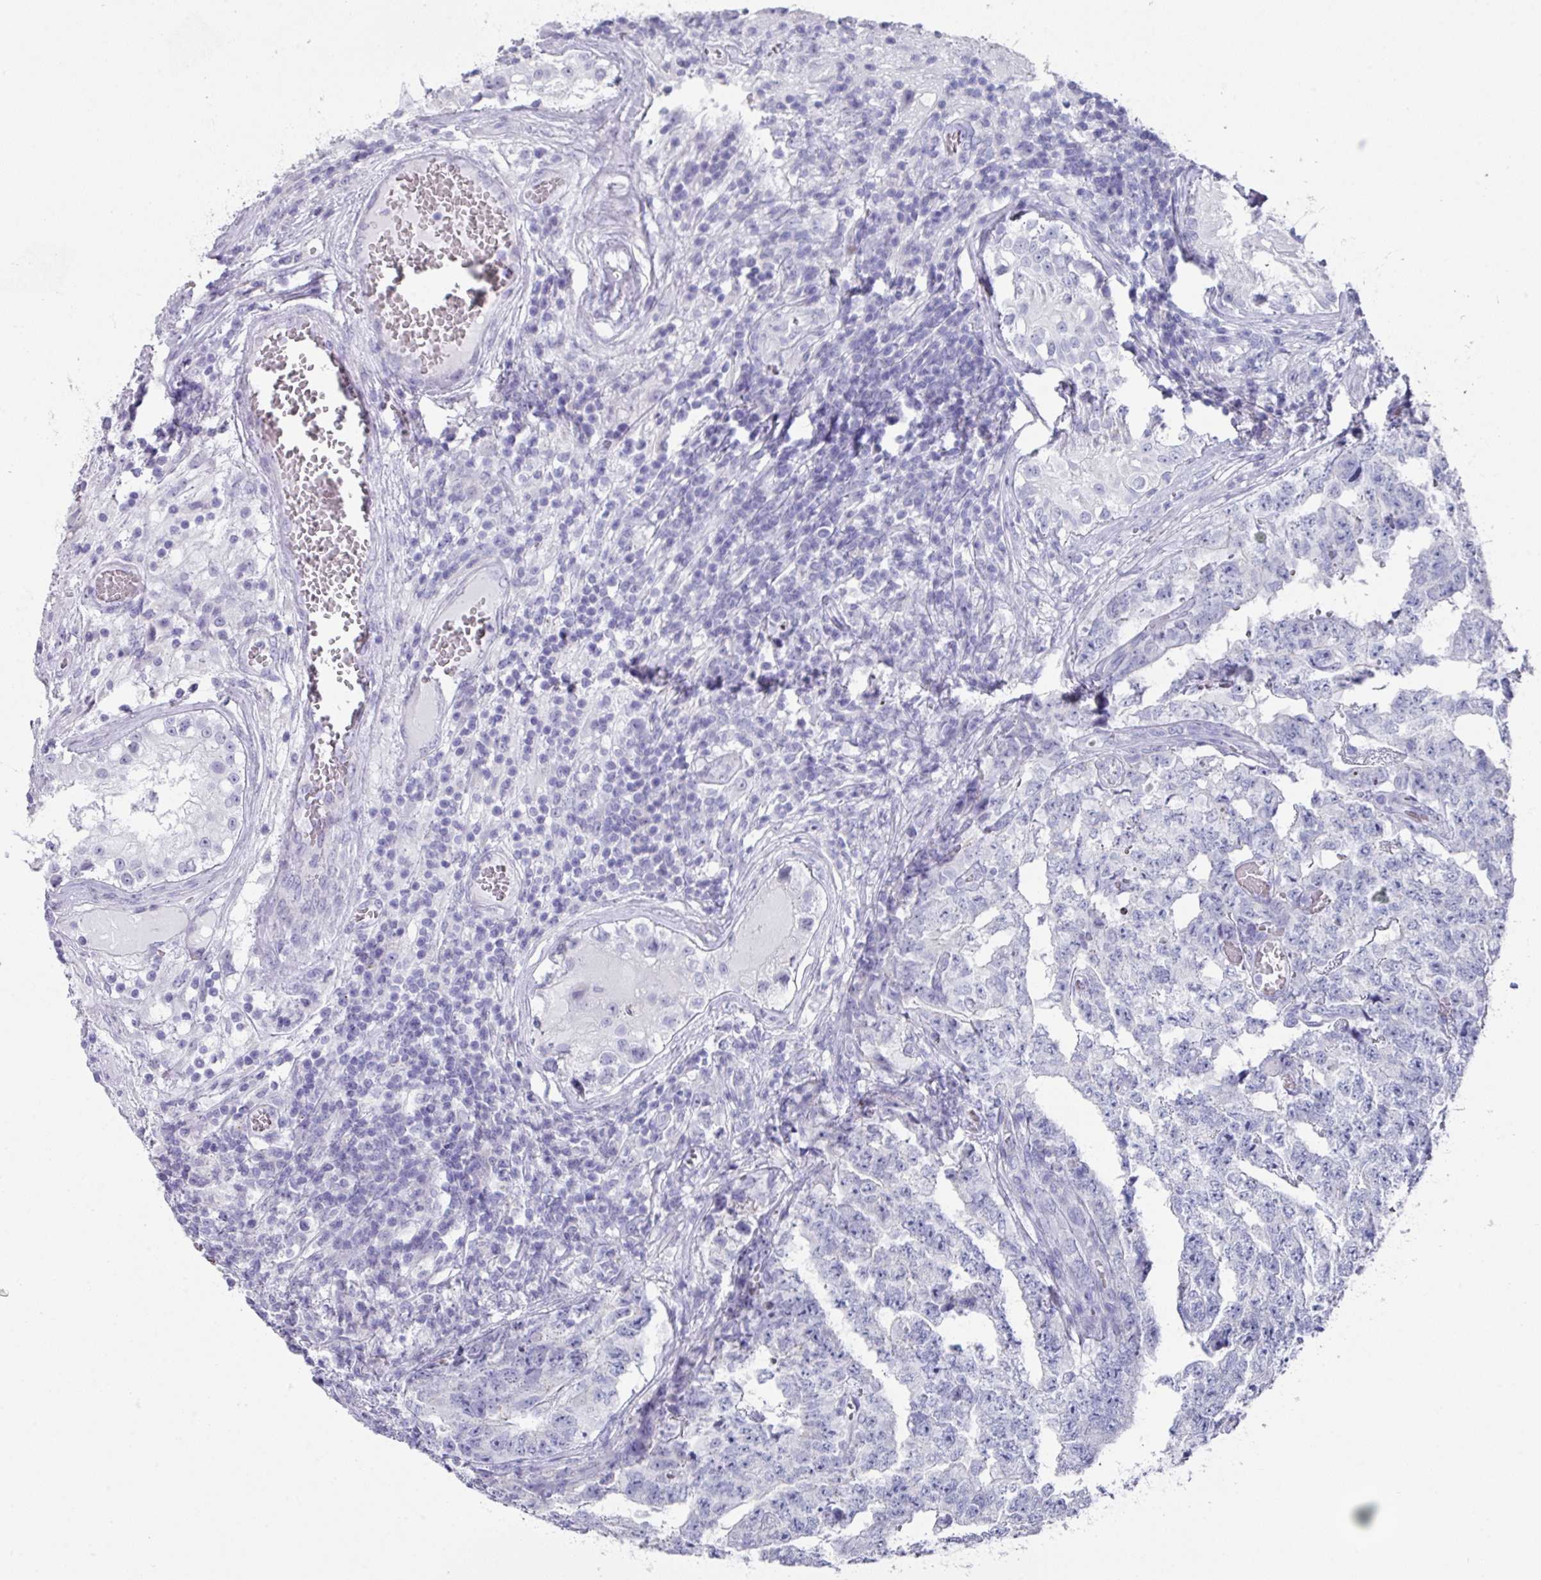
{"staining": {"intensity": "negative", "quantity": "none", "location": "none"}, "tissue": "testis cancer", "cell_type": "Tumor cells", "image_type": "cancer", "snomed": [{"axis": "morphology", "description": "Carcinoma, Embryonal, NOS"}, {"axis": "topography", "description": "Testis"}], "caption": "Immunohistochemistry histopathology image of testis cancer stained for a protein (brown), which displays no expression in tumor cells.", "gene": "PEX10", "patient": {"sex": "male", "age": 25}}